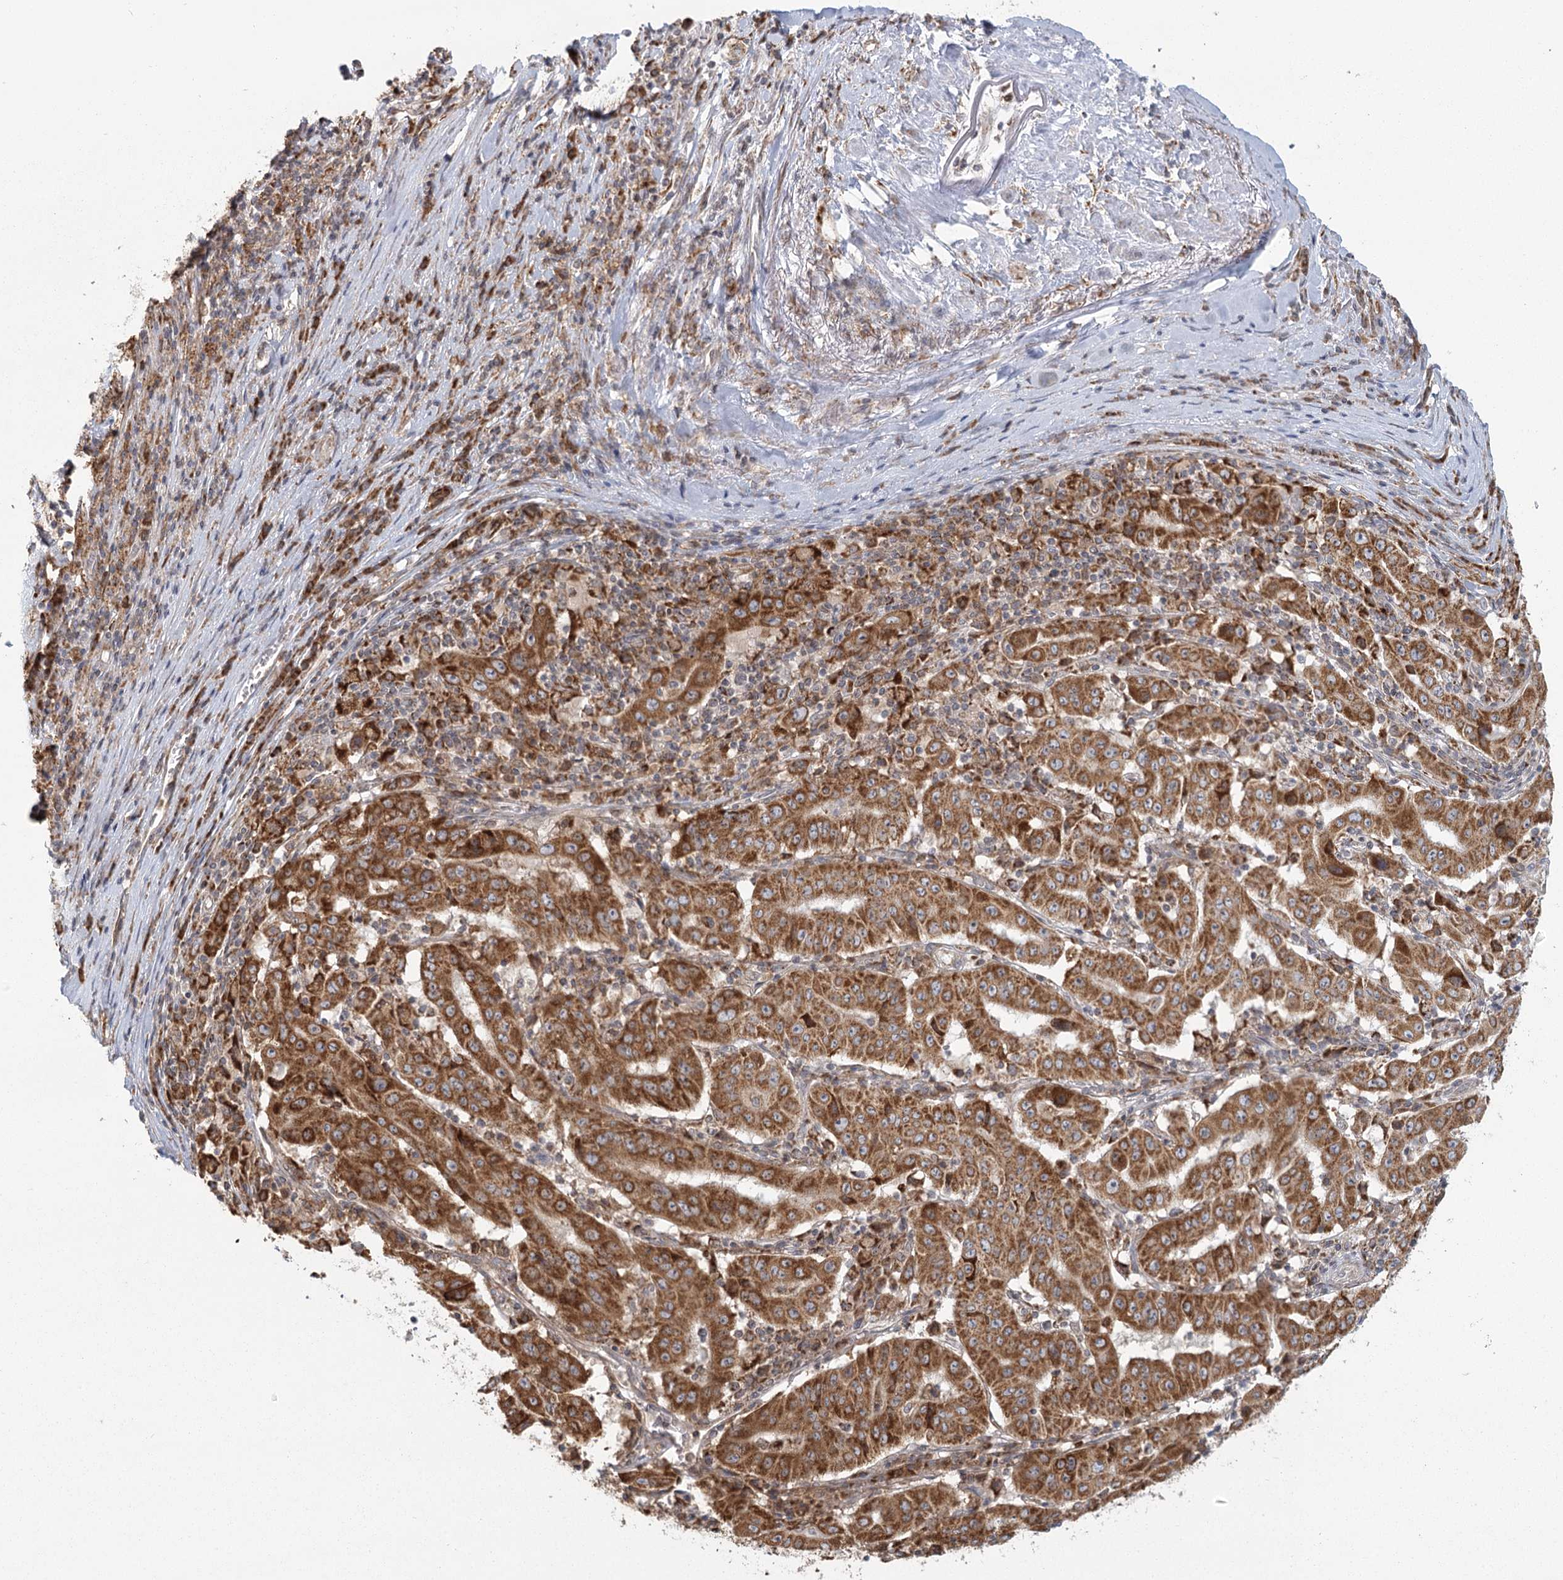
{"staining": {"intensity": "strong", "quantity": ">75%", "location": "cytoplasmic/membranous"}, "tissue": "pancreatic cancer", "cell_type": "Tumor cells", "image_type": "cancer", "snomed": [{"axis": "morphology", "description": "Adenocarcinoma, NOS"}, {"axis": "topography", "description": "Pancreas"}], "caption": "Immunohistochemistry micrograph of neoplastic tissue: adenocarcinoma (pancreatic) stained using immunohistochemistry demonstrates high levels of strong protein expression localized specifically in the cytoplasmic/membranous of tumor cells, appearing as a cytoplasmic/membranous brown color.", "gene": "LACTB", "patient": {"sex": "male", "age": 63}}